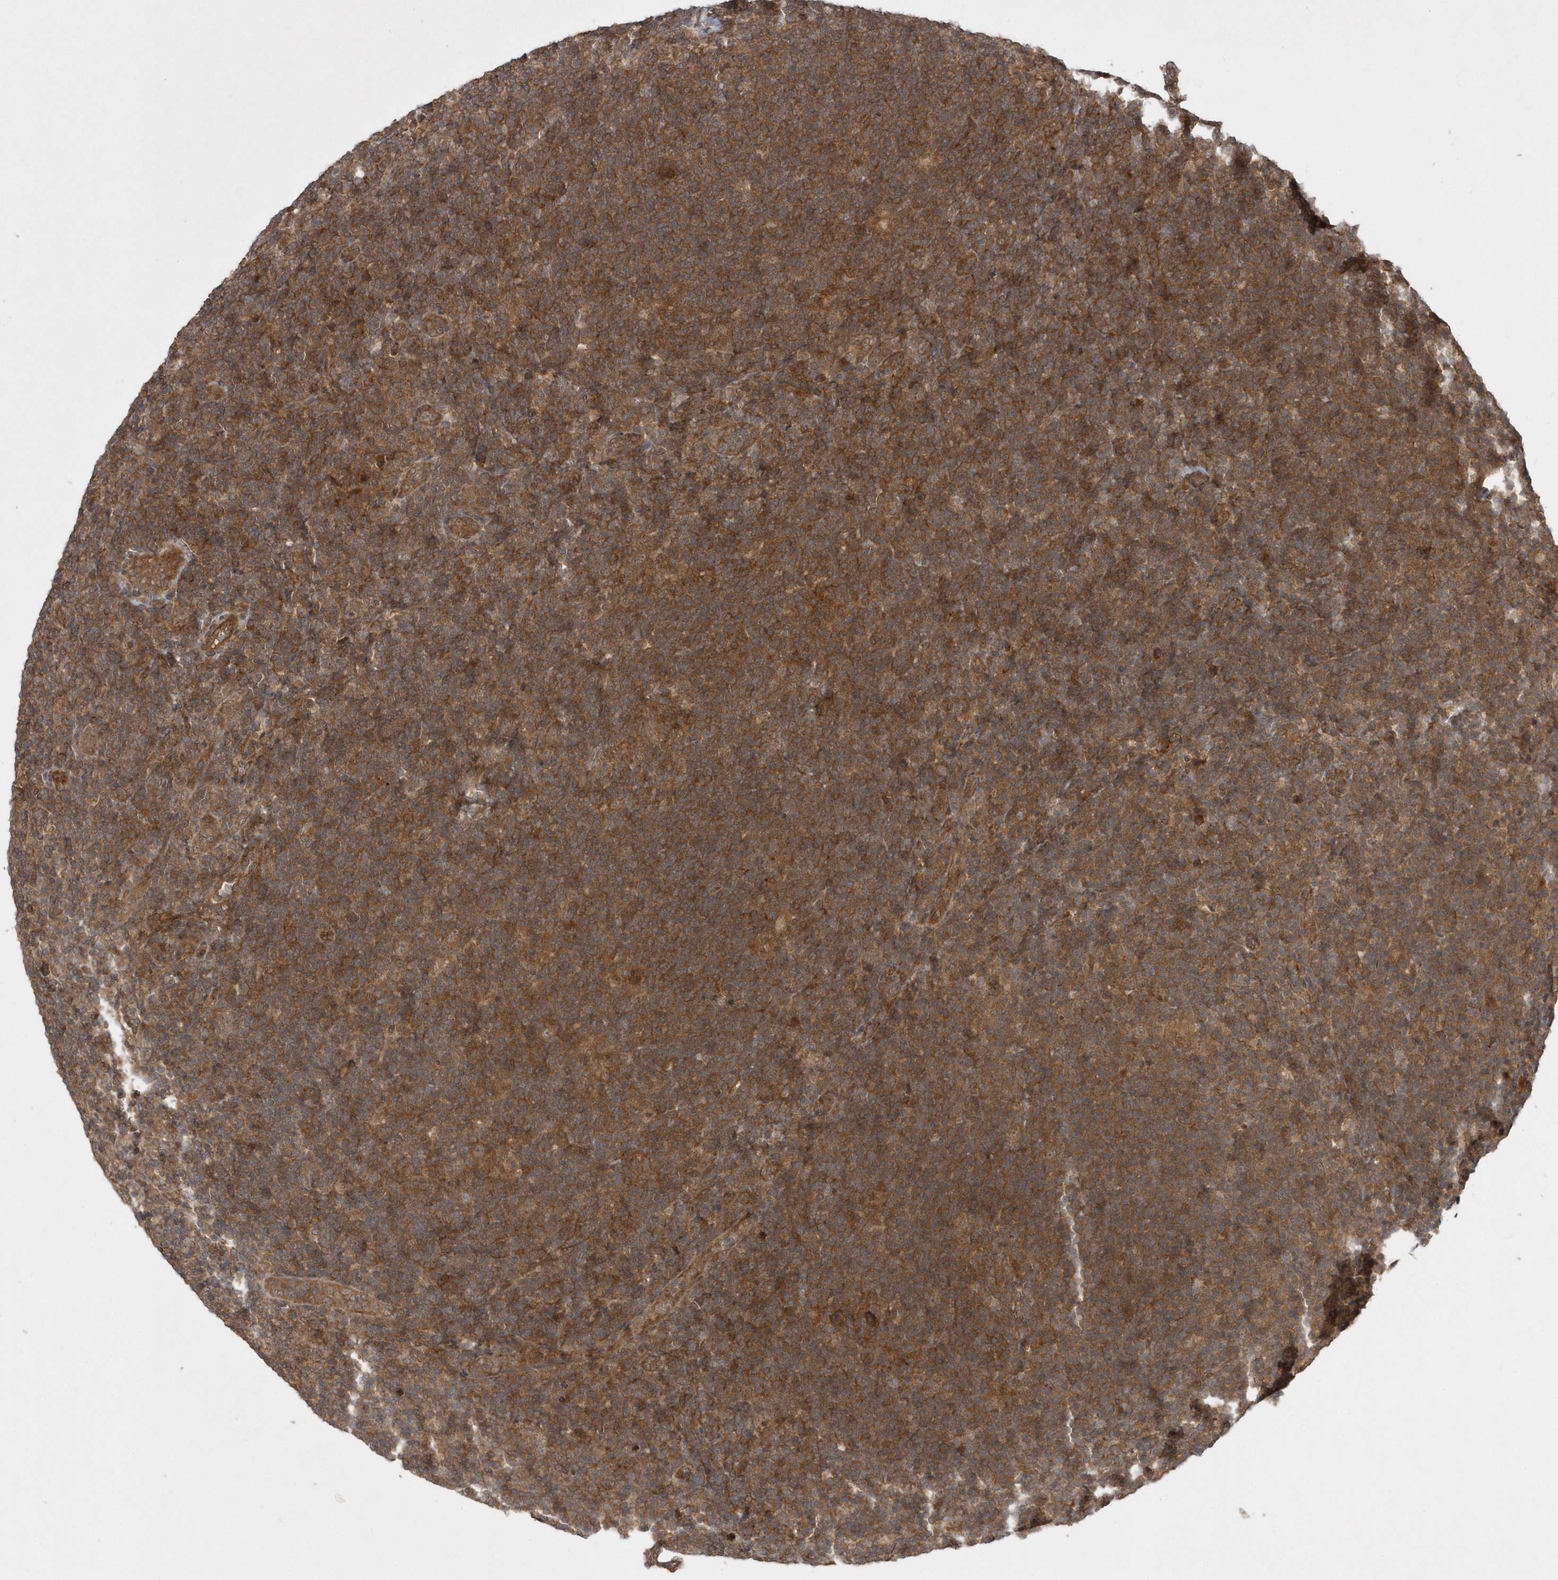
{"staining": {"intensity": "moderate", "quantity": ">75%", "location": "cytoplasmic/membranous"}, "tissue": "lymphoma", "cell_type": "Tumor cells", "image_type": "cancer", "snomed": [{"axis": "morphology", "description": "Hodgkin's disease, NOS"}, {"axis": "topography", "description": "Lymph node"}], "caption": "Human Hodgkin's disease stained with a brown dye shows moderate cytoplasmic/membranous positive expression in about >75% of tumor cells.", "gene": "GFM2", "patient": {"sex": "female", "age": 57}}